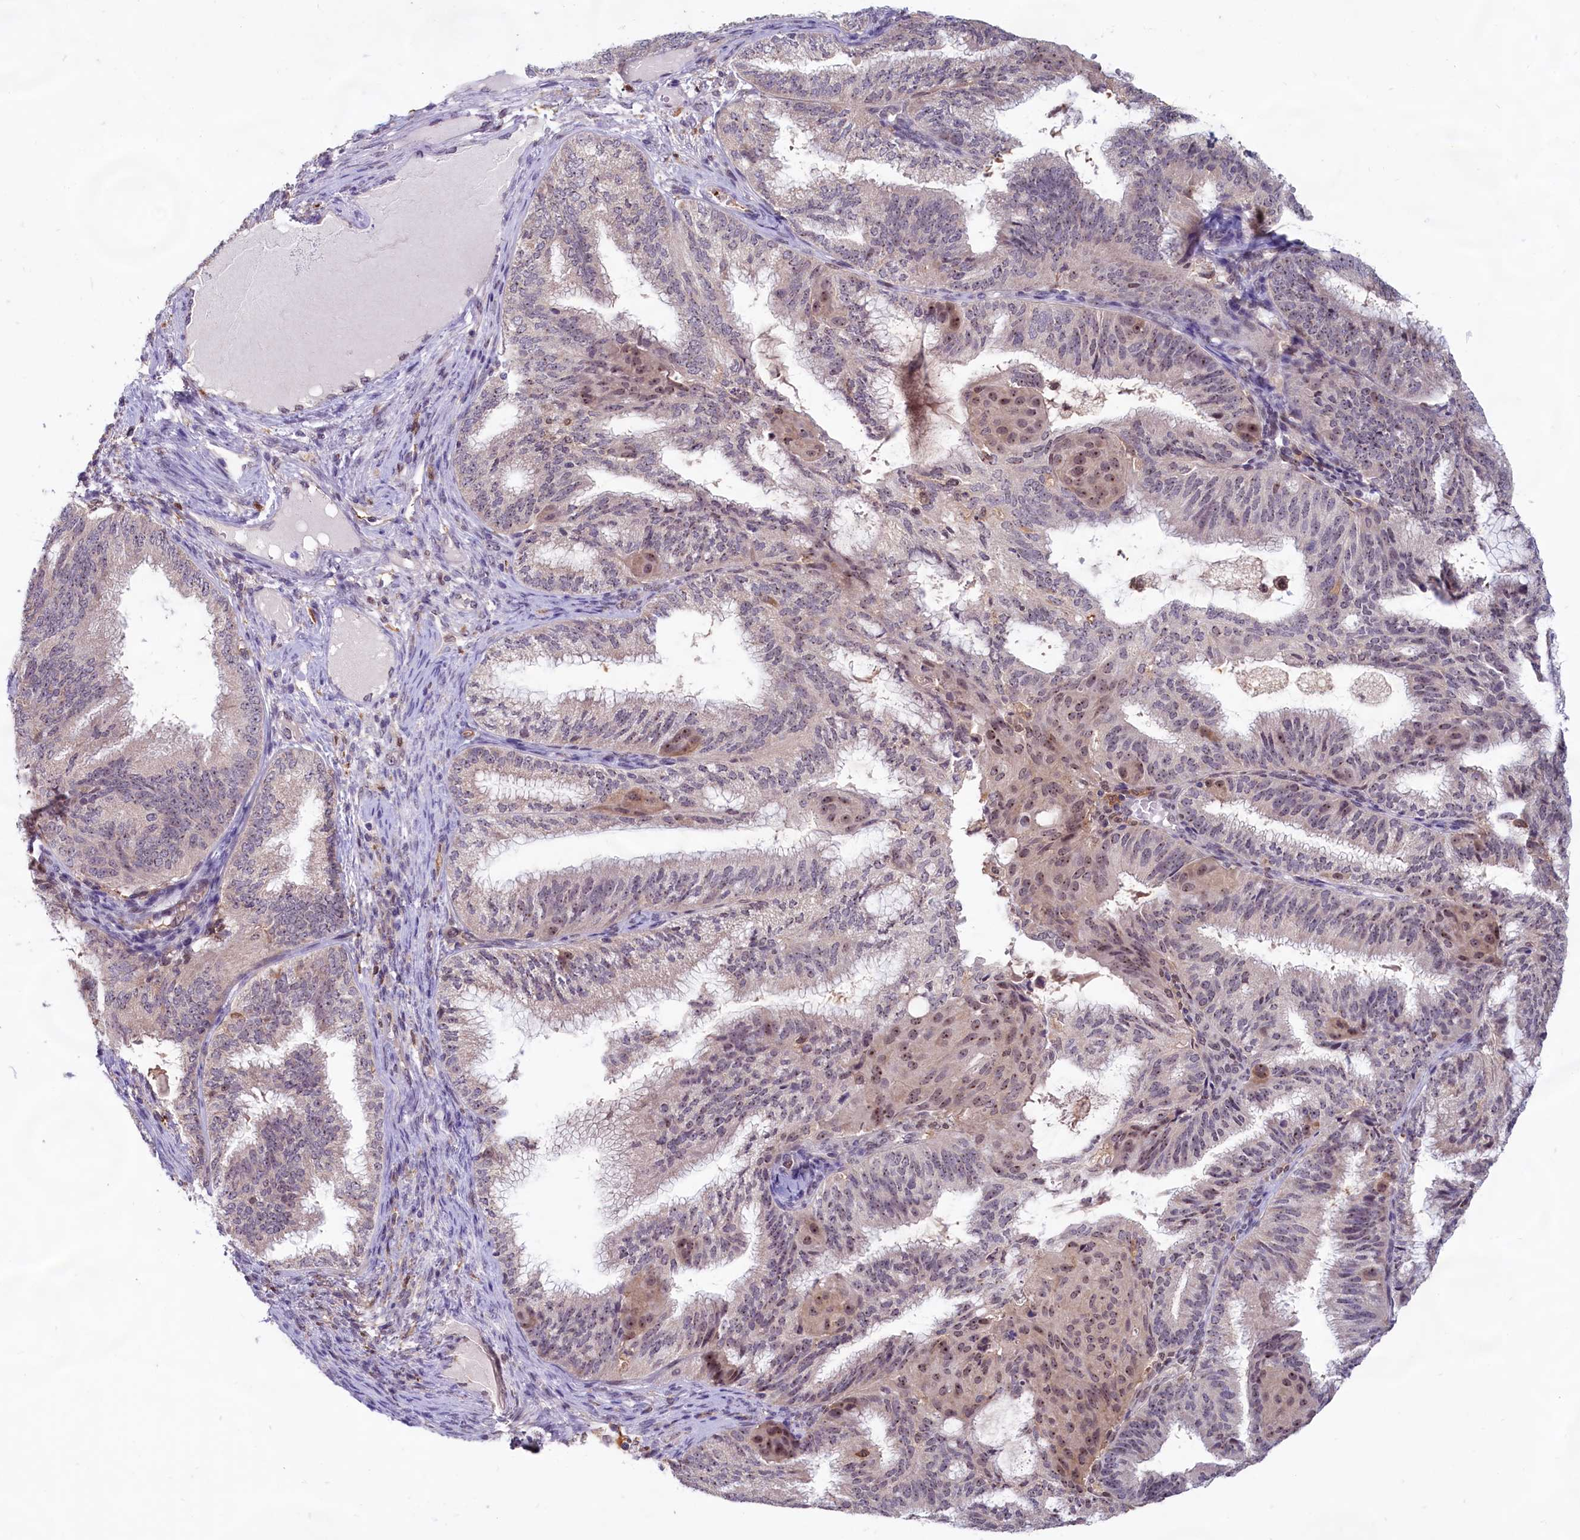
{"staining": {"intensity": "moderate", "quantity": "<25%", "location": "nuclear"}, "tissue": "endometrial cancer", "cell_type": "Tumor cells", "image_type": "cancer", "snomed": [{"axis": "morphology", "description": "Adenocarcinoma, NOS"}, {"axis": "topography", "description": "Endometrium"}], "caption": "IHC photomicrograph of human endometrial cancer stained for a protein (brown), which demonstrates low levels of moderate nuclear staining in approximately <25% of tumor cells.", "gene": "C1D", "patient": {"sex": "female", "age": 49}}